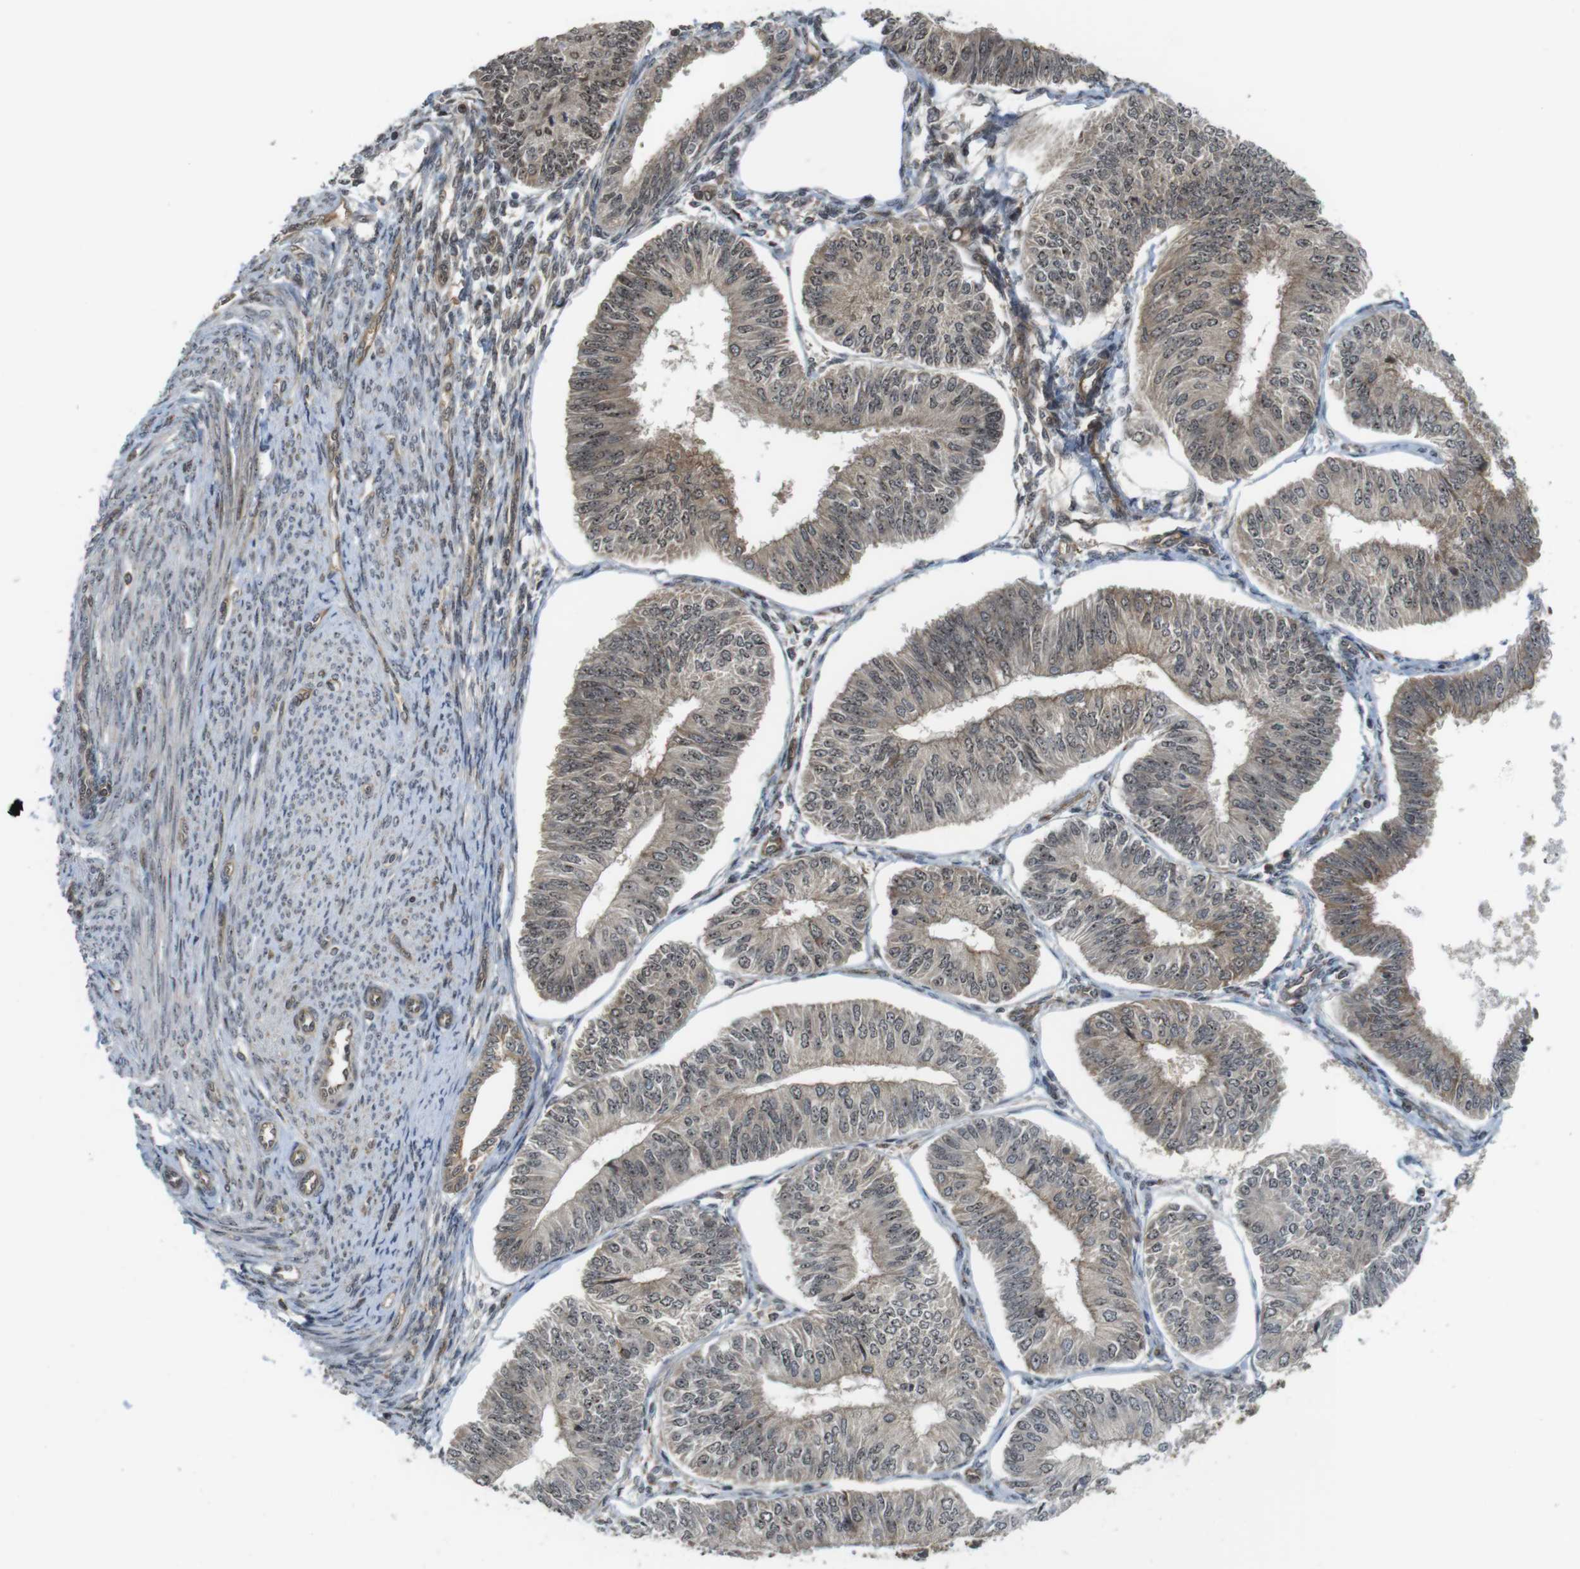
{"staining": {"intensity": "weak", "quantity": ">75%", "location": "cytoplasmic/membranous,nuclear"}, "tissue": "endometrial cancer", "cell_type": "Tumor cells", "image_type": "cancer", "snomed": [{"axis": "morphology", "description": "Adenocarcinoma, NOS"}, {"axis": "topography", "description": "Endometrium"}], "caption": "Immunohistochemistry histopathology image of human endometrial cancer (adenocarcinoma) stained for a protein (brown), which demonstrates low levels of weak cytoplasmic/membranous and nuclear staining in approximately >75% of tumor cells.", "gene": "CC2D1A", "patient": {"sex": "female", "age": 58}}